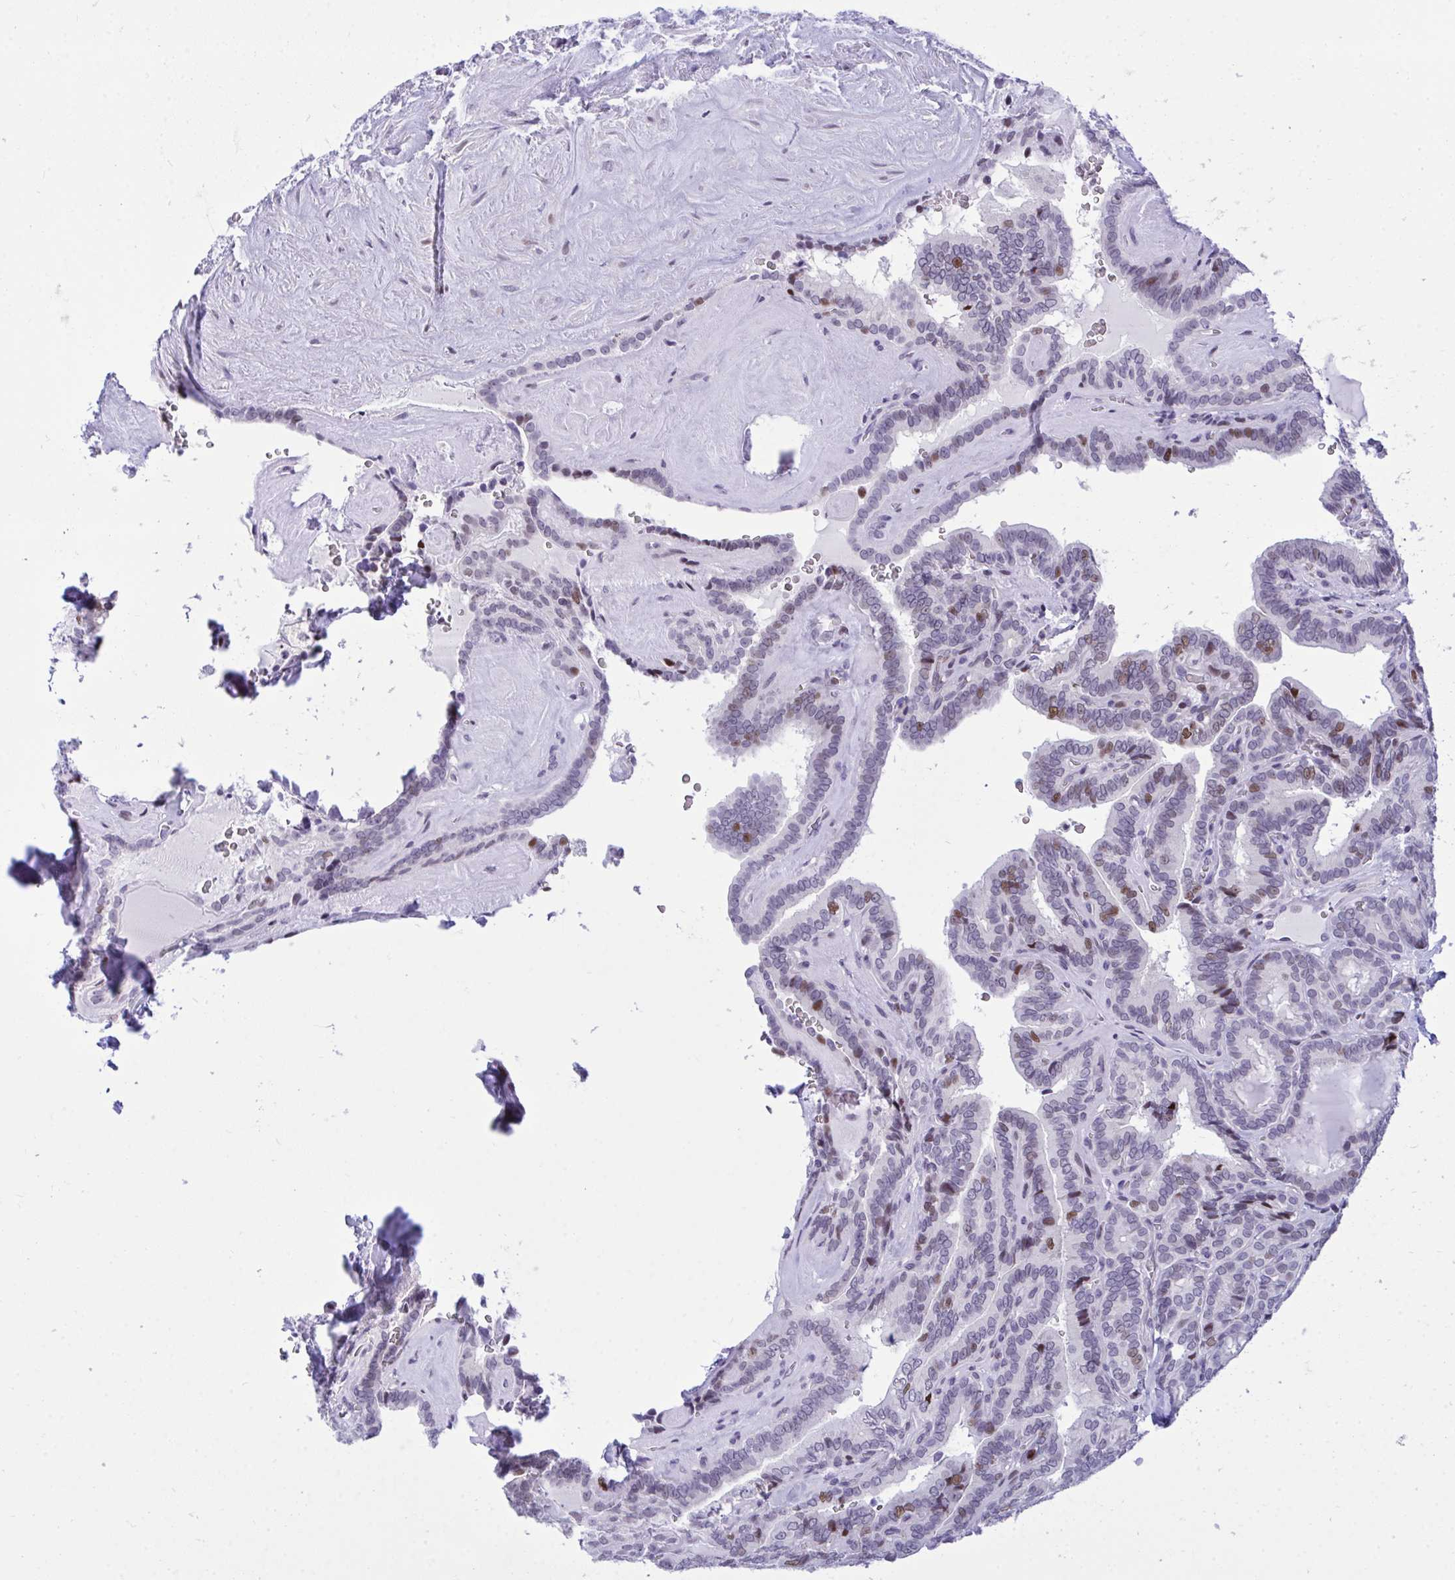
{"staining": {"intensity": "moderate", "quantity": "<25%", "location": "nuclear"}, "tissue": "thyroid cancer", "cell_type": "Tumor cells", "image_type": "cancer", "snomed": [{"axis": "morphology", "description": "Papillary adenocarcinoma, NOS"}, {"axis": "topography", "description": "Thyroid gland"}], "caption": "High-power microscopy captured an immunohistochemistry (IHC) photomicrograph of thyroid papillary adenocarcinoma, revealing moderate nuclear positivity in about <25% of tumor cells. Nuclei are stained in blue.", "gene": "C1QL2", "patient": {"sex": "female", "age": 21}}